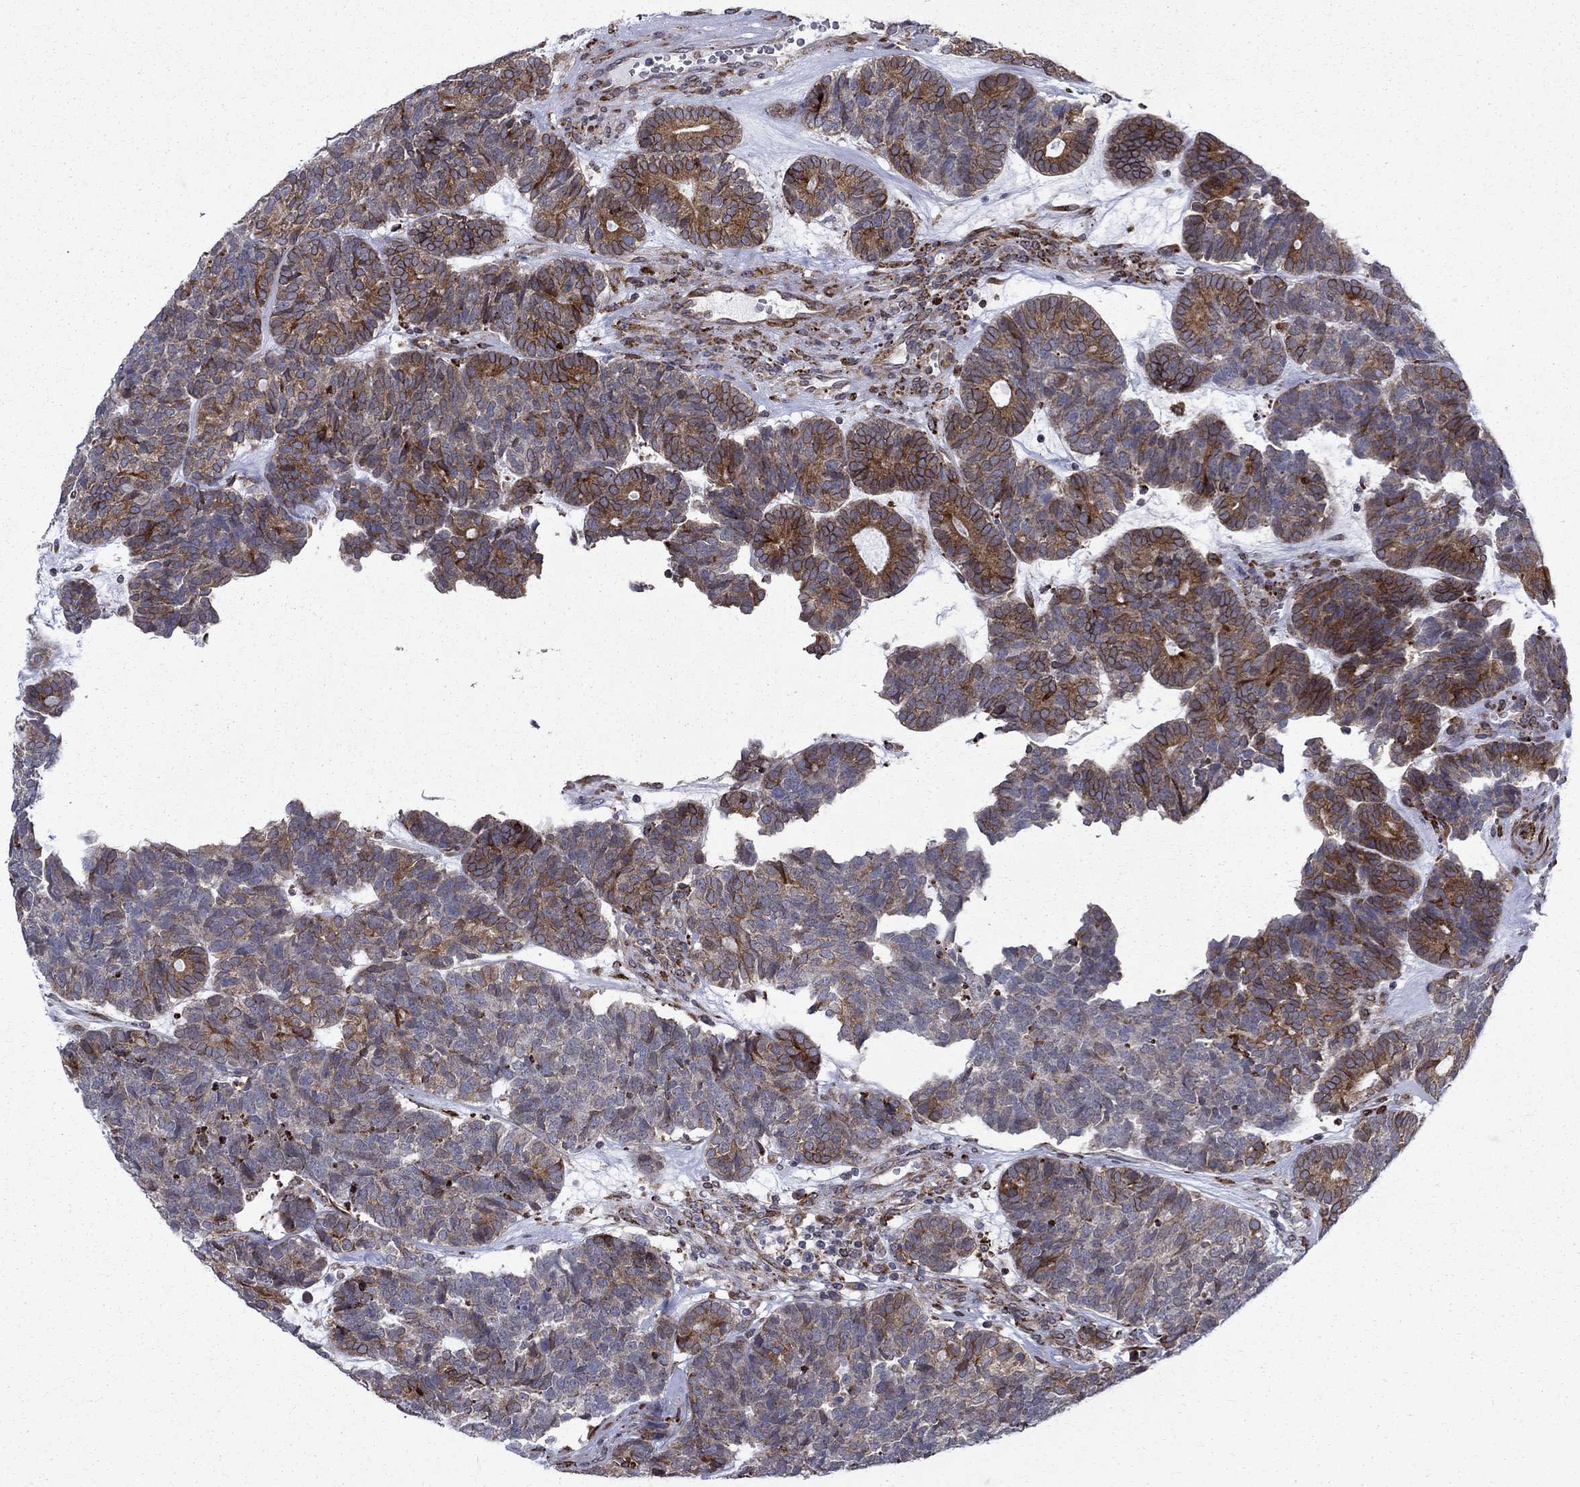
{"staining": {"intensity": "moderate", "quantity": "25%-75%", "location": "cytoplasmic/membranous,nuclear"}, "tissue": "head and neck cancer", "cell_type": "Tumor cells", "image_type": "cancer", "snomed": [{"axis": "morphology", "description": "Adenocarcinoma, NOS"}, {"axis": "topography", "description": "Head-Neck"}], "caption": "Immunohistochemistry (IHC) image of neoplastic tissue: human adenocarcinoma (head and neck) stained using immunohistochemistry shows medium levels of moderate protein expression localized specifically in the cytoplasmic/membranous and nuclear of tumor cells, appearing as a cytoplasmic/membranous and nuclear brown color.", "gene": "CAB39L", "patient": {"sex": "female", "age": 81}}